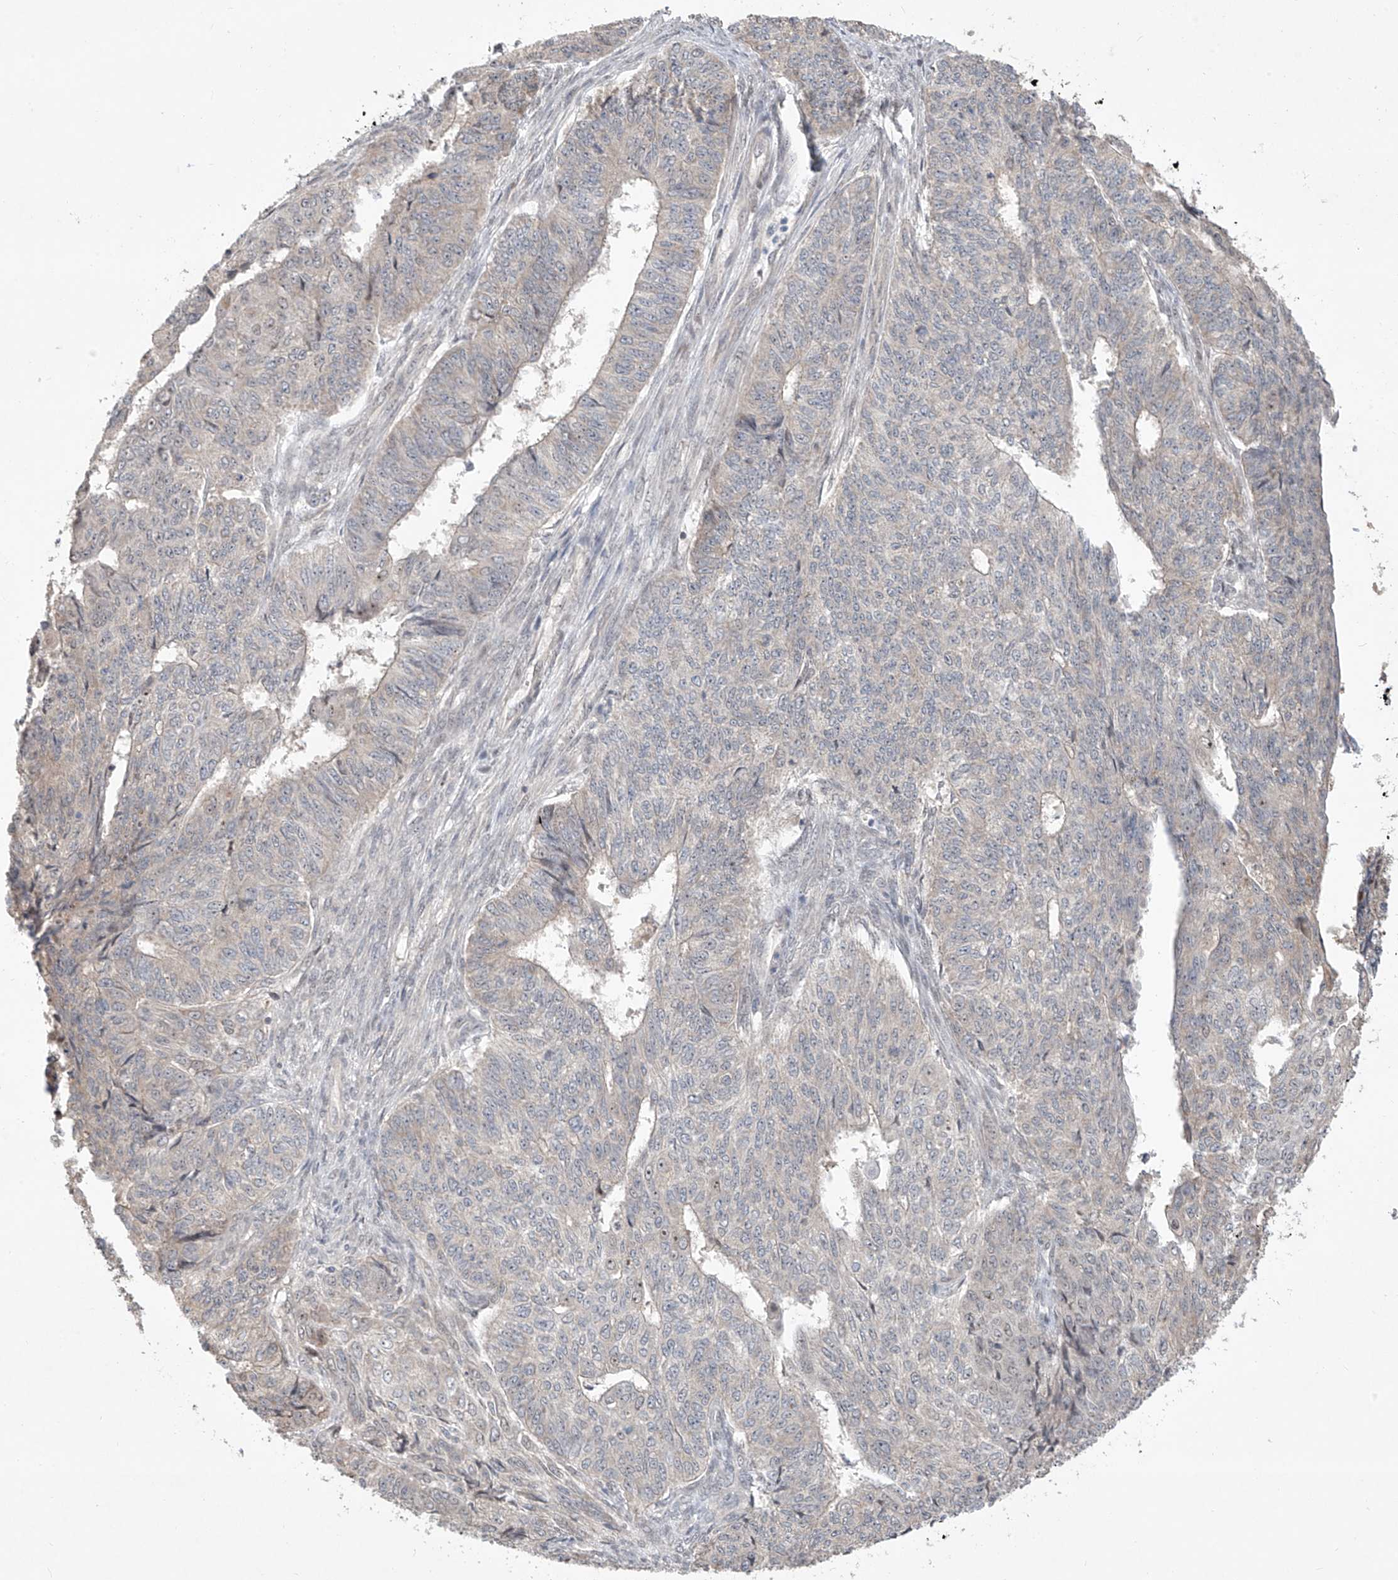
{"staining": {"intensity": "negative", "quantity": "none", "location": "none"}, "tissue": "endometrial cancer", "cell_type": "Tumor cells", "image_type": "cancer", "snomed": [{"axis": "morphology", "description": "Adenocarcinoma, NOS"}, {"axis": "topography", "description": "Endometrium"}], "caption": "This is an IHC photomicrograph of human endometrial cancer. There is no positivity in tumor cells.", "gene": "TASP1", "patient": {"sex": "female", "age": 32}}